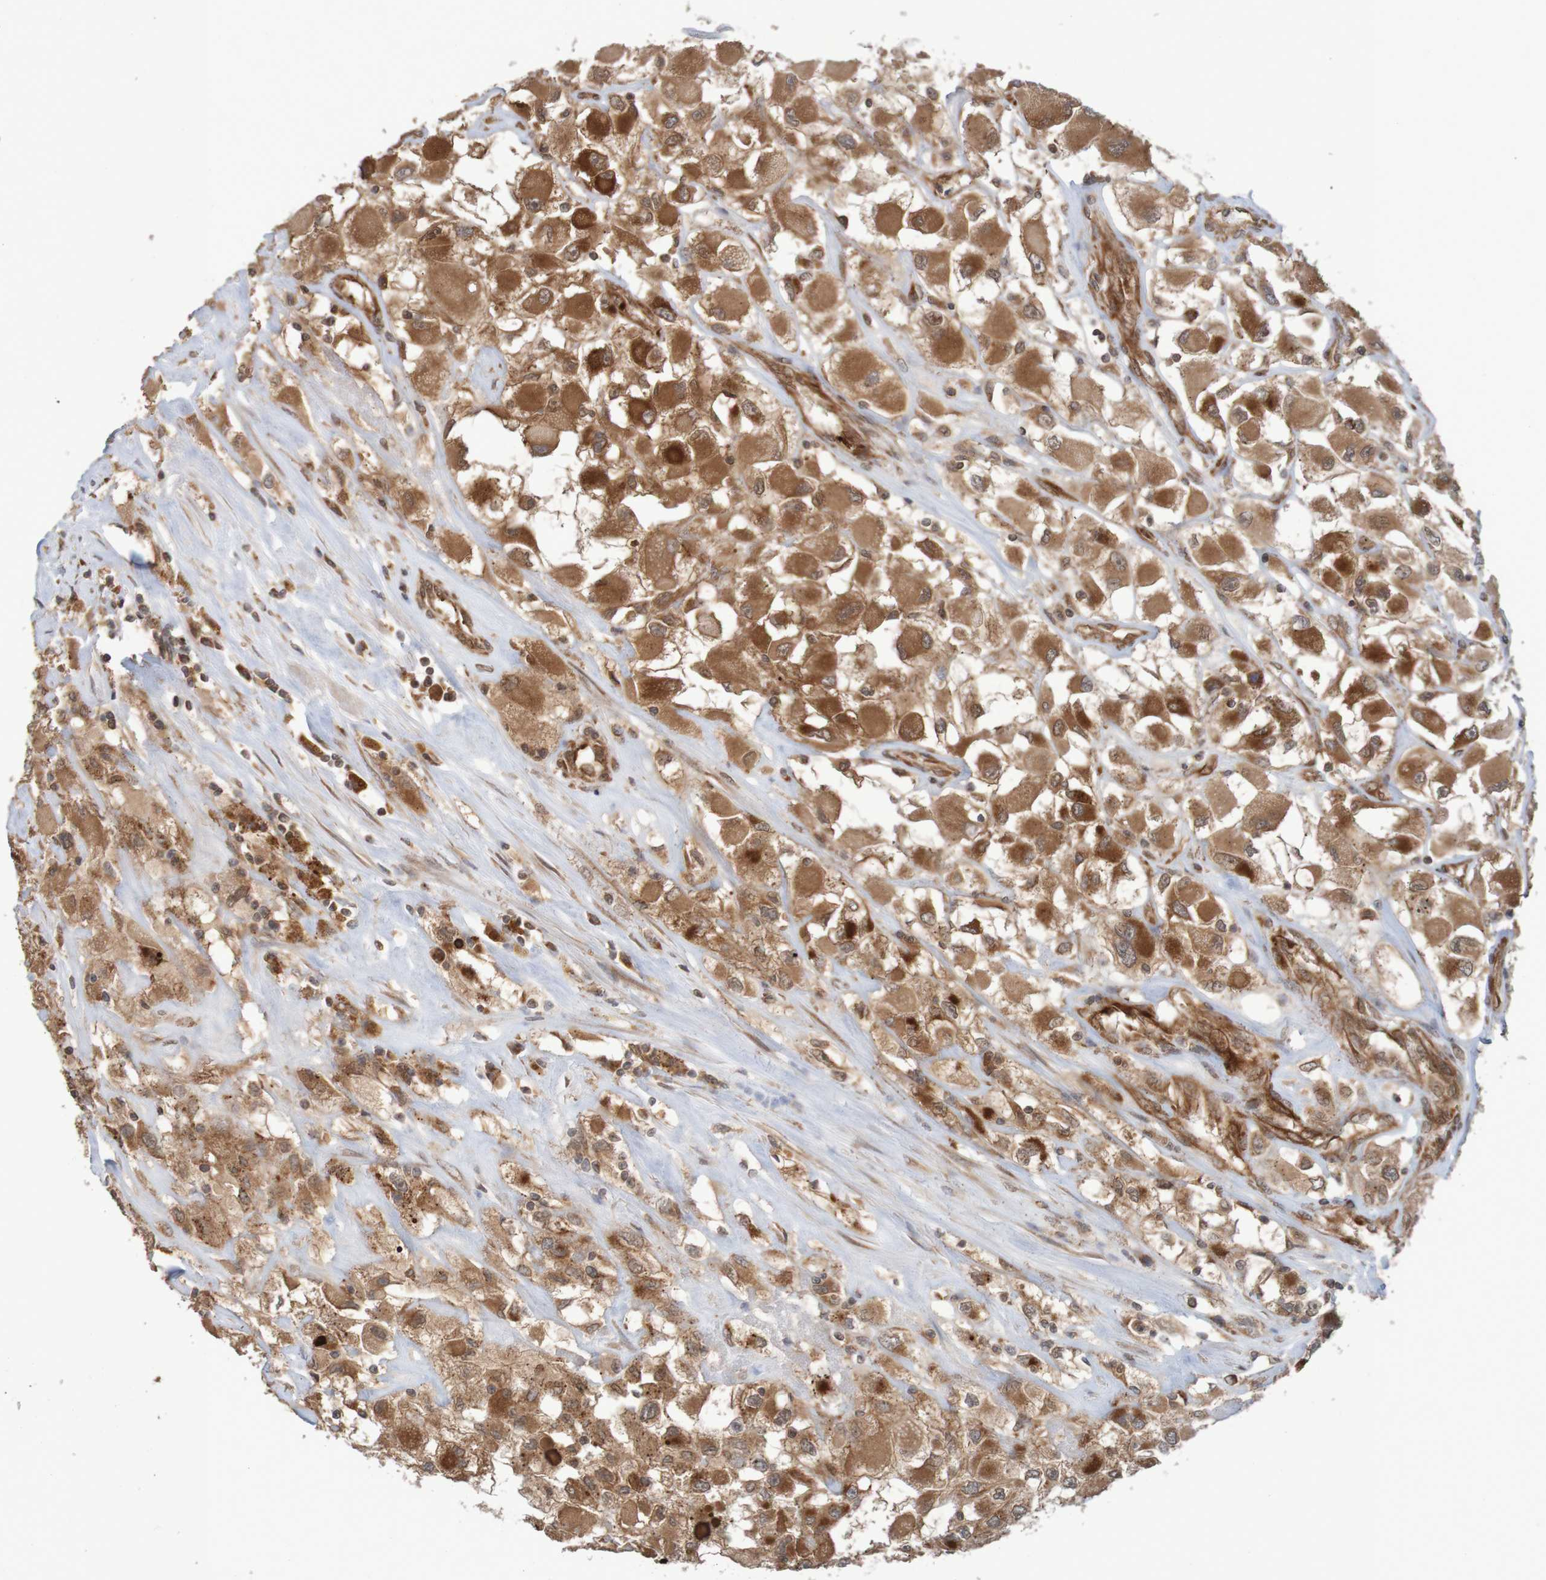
{"staining": {"intensity": "strong", "quantity": ">75%", "location": "cytoplasmic/membranous"}, "tissue": "renal cancer", "cell_type": "Tumor cells", "image_type": "cancer", "snomed": [{"axis": "morphology", "description": "Adenocarcinoma, NOS"}, {"axis": "topography", "description": "Kidney"}], "caption": "IHC staining of renal adenocarcinoma, which shows high levels of strong cytoplasmic/membranous positivity in about >75% of tumor cells indicating strong cytoplasmic/membranous protein staining. The staining was performed using DAB (3,3'-diaminobenzidine) (brown) for protein detection and nuclei were counterstained in hematoxylin (blue).", "gene": "MRPL52", "patient": {"sex": "female", "age": 52}}